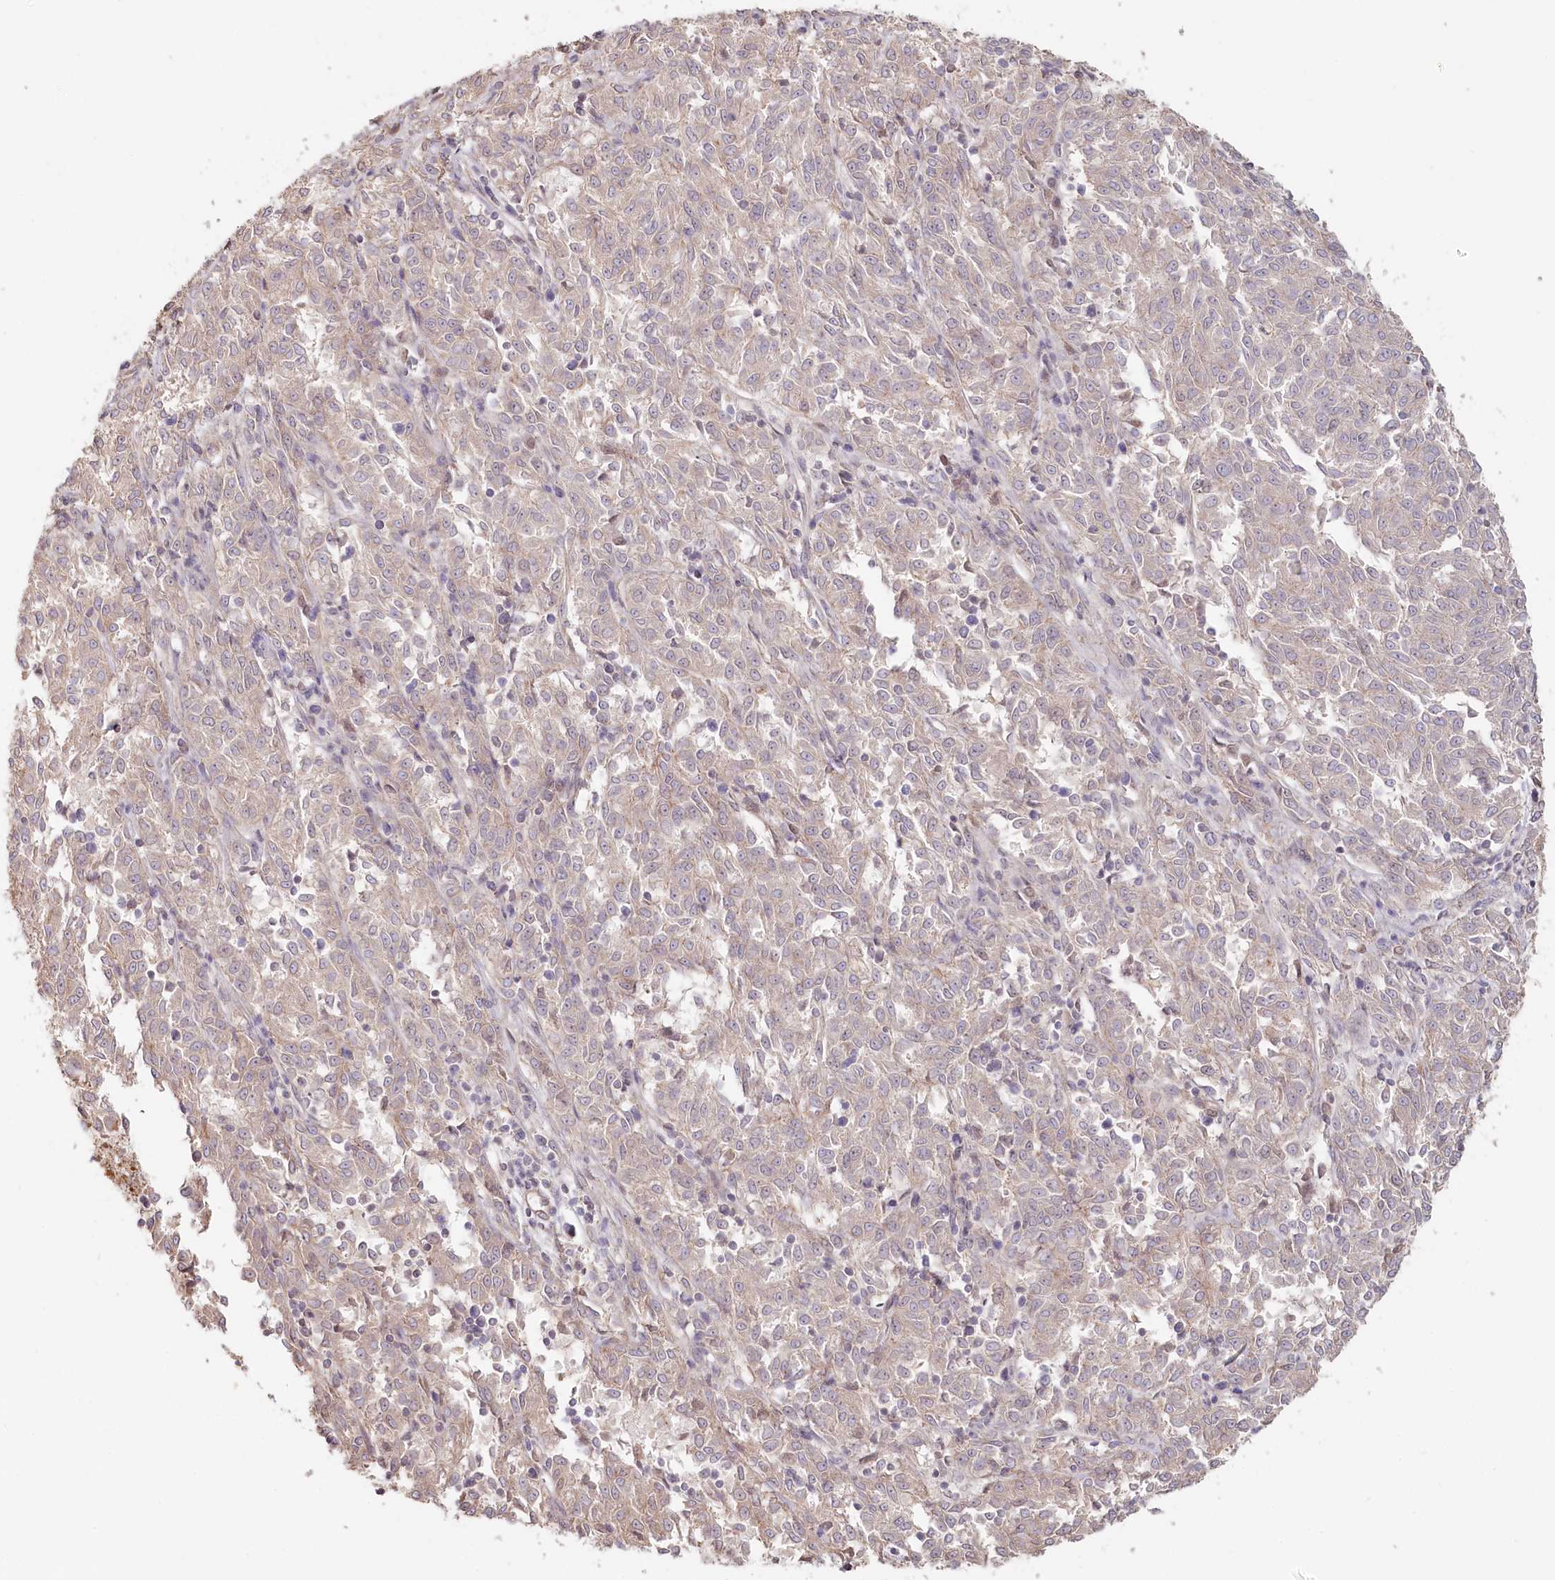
{"staining": {"intensity": "negative", "quantity": "none", "location": "none"}, "tissue": "melanoma", "cell_type": "Tumor cells", "image_type": "cancer", "snomed": [{"axis": "morphology", "description": "Malignant melanoma, NOS"}, {"axis": "topography", "description": "Skin"}], "caption": "Immunohistochemistry (IHC) histopathology image of melanoma stained for a protein (brown), which demonstrates no positivity in tumor cells.", "gene": "TCHP", "patient": {"sex": "female", "age": 72}}